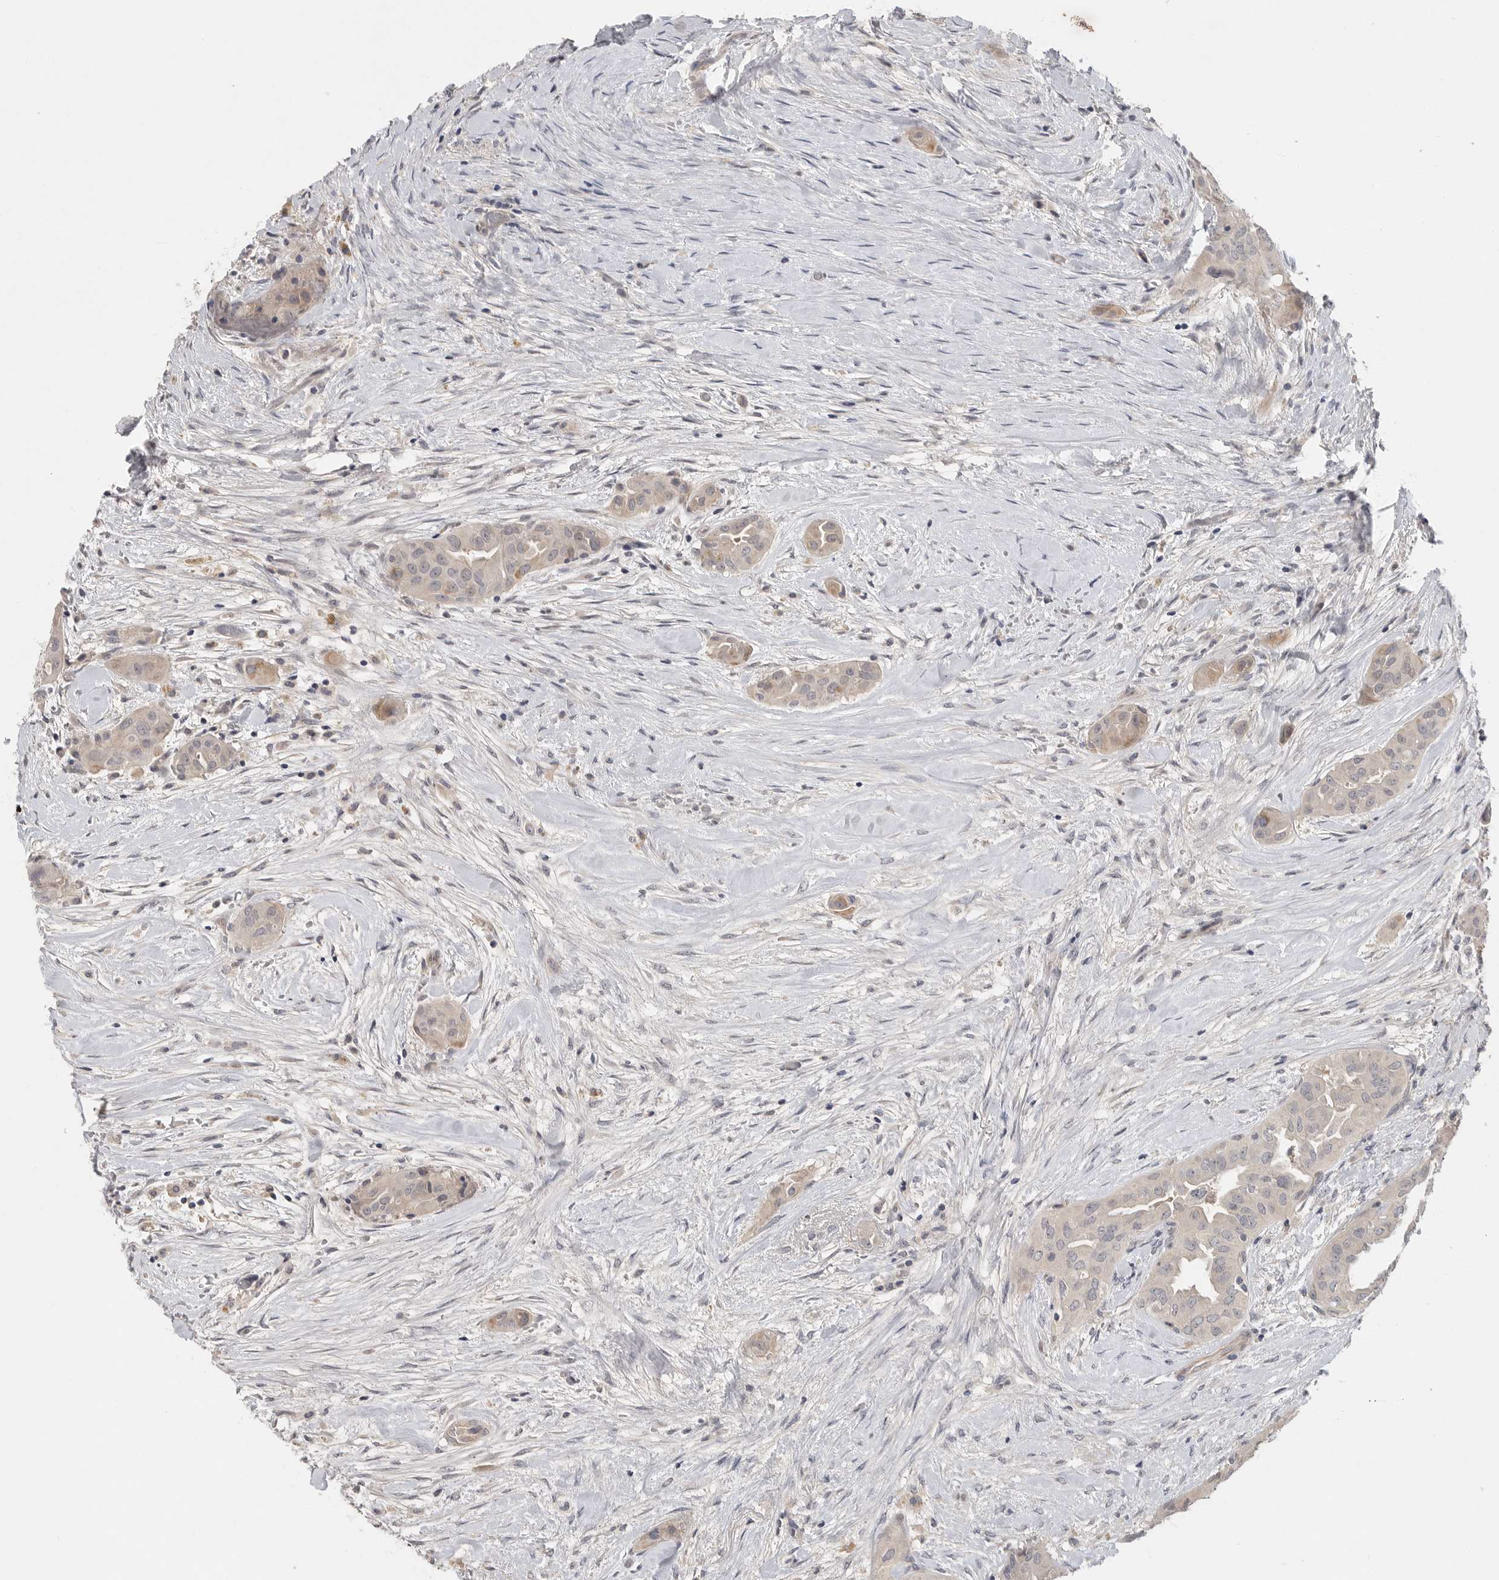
{"staining": {"intensity": "weak", "quantity": "<25%", "location": "cytoplasmic/membranous"}, "tissue": "thyroid cancer", "cell_type": "Tumor cells", "image_type": "cancer", "snomed": [{"axis": "morphology", "description": "Papillary adenocarcinoma, NOS"}, {"axis": "topography", "description": "Thyroid gland"}], "caption": "This histopathology image is of papillary adenocarcinoma (thyroid) stained with immunohistochemistry to label a protein in brown with the nuclei are counter-stained blue. There is no positivity in tumor cells.", "gene": "ITGAD", "patient": {"sex": "female", "age": 59}}